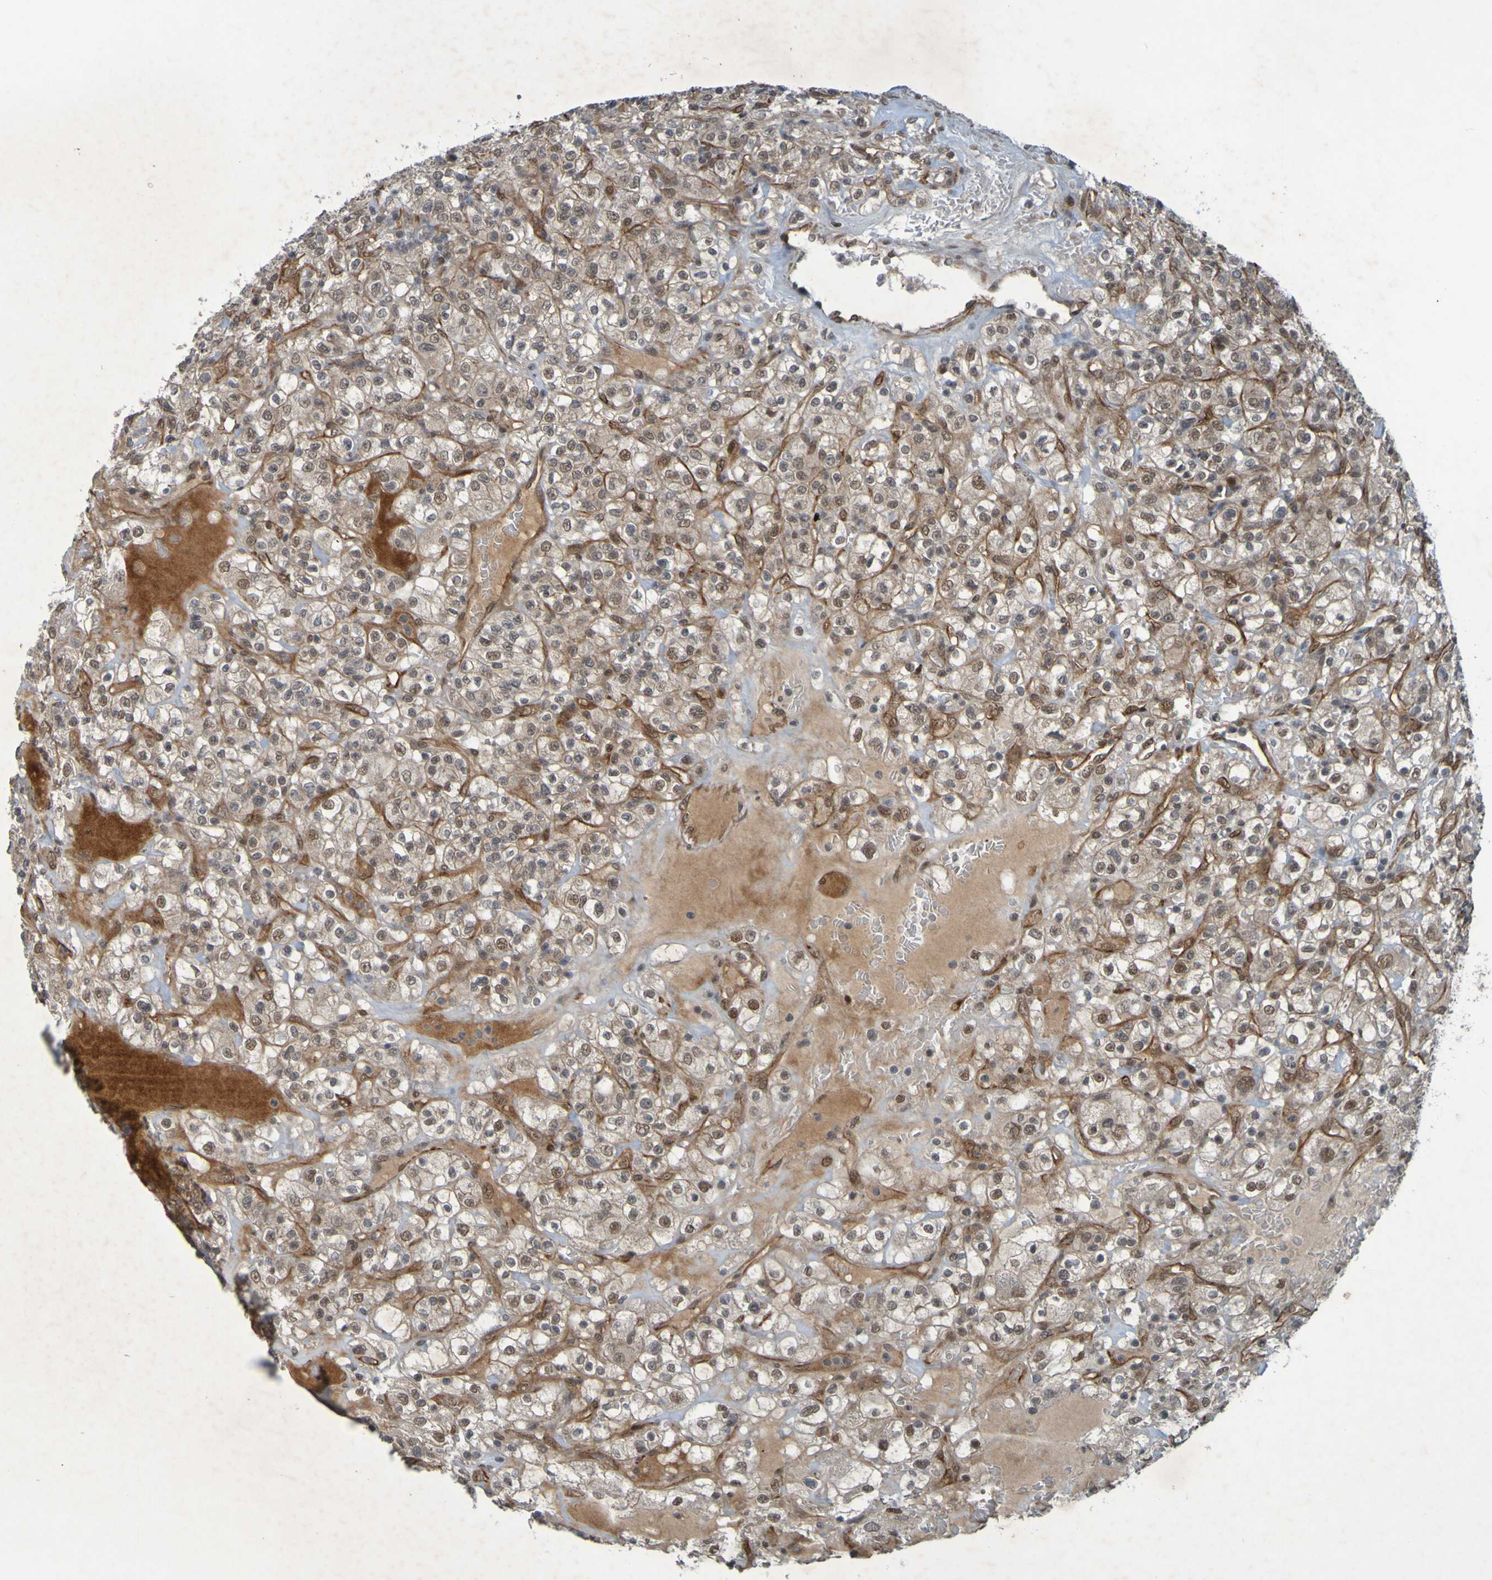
{"staining": {"intensity": "moderate", "quantity": ">75%", "location": "cytoplasmic/membranous,nuclear"}, "tissue": "renal cancer", "cell_type": "Tumor cells", "image_type": "cancer", "snomed": [{"axis": "morphology", "description": "Normal tissue, NOS"}, {"axis": "morphology", "description": "Adenocarcinoma, NOS"}, {"axis": "topography", "description": "Kidney"}], "caption": "Immunohistochemical staining of renal adenocarcinoma displays medium levels of moderate cytoplasmic/membranous and nuclear protein expression in about >75% of tumor cells. Nuclei are stained in blue.", "gene": "MCPH1", "patient": {"sex": "female", "age": 72}}